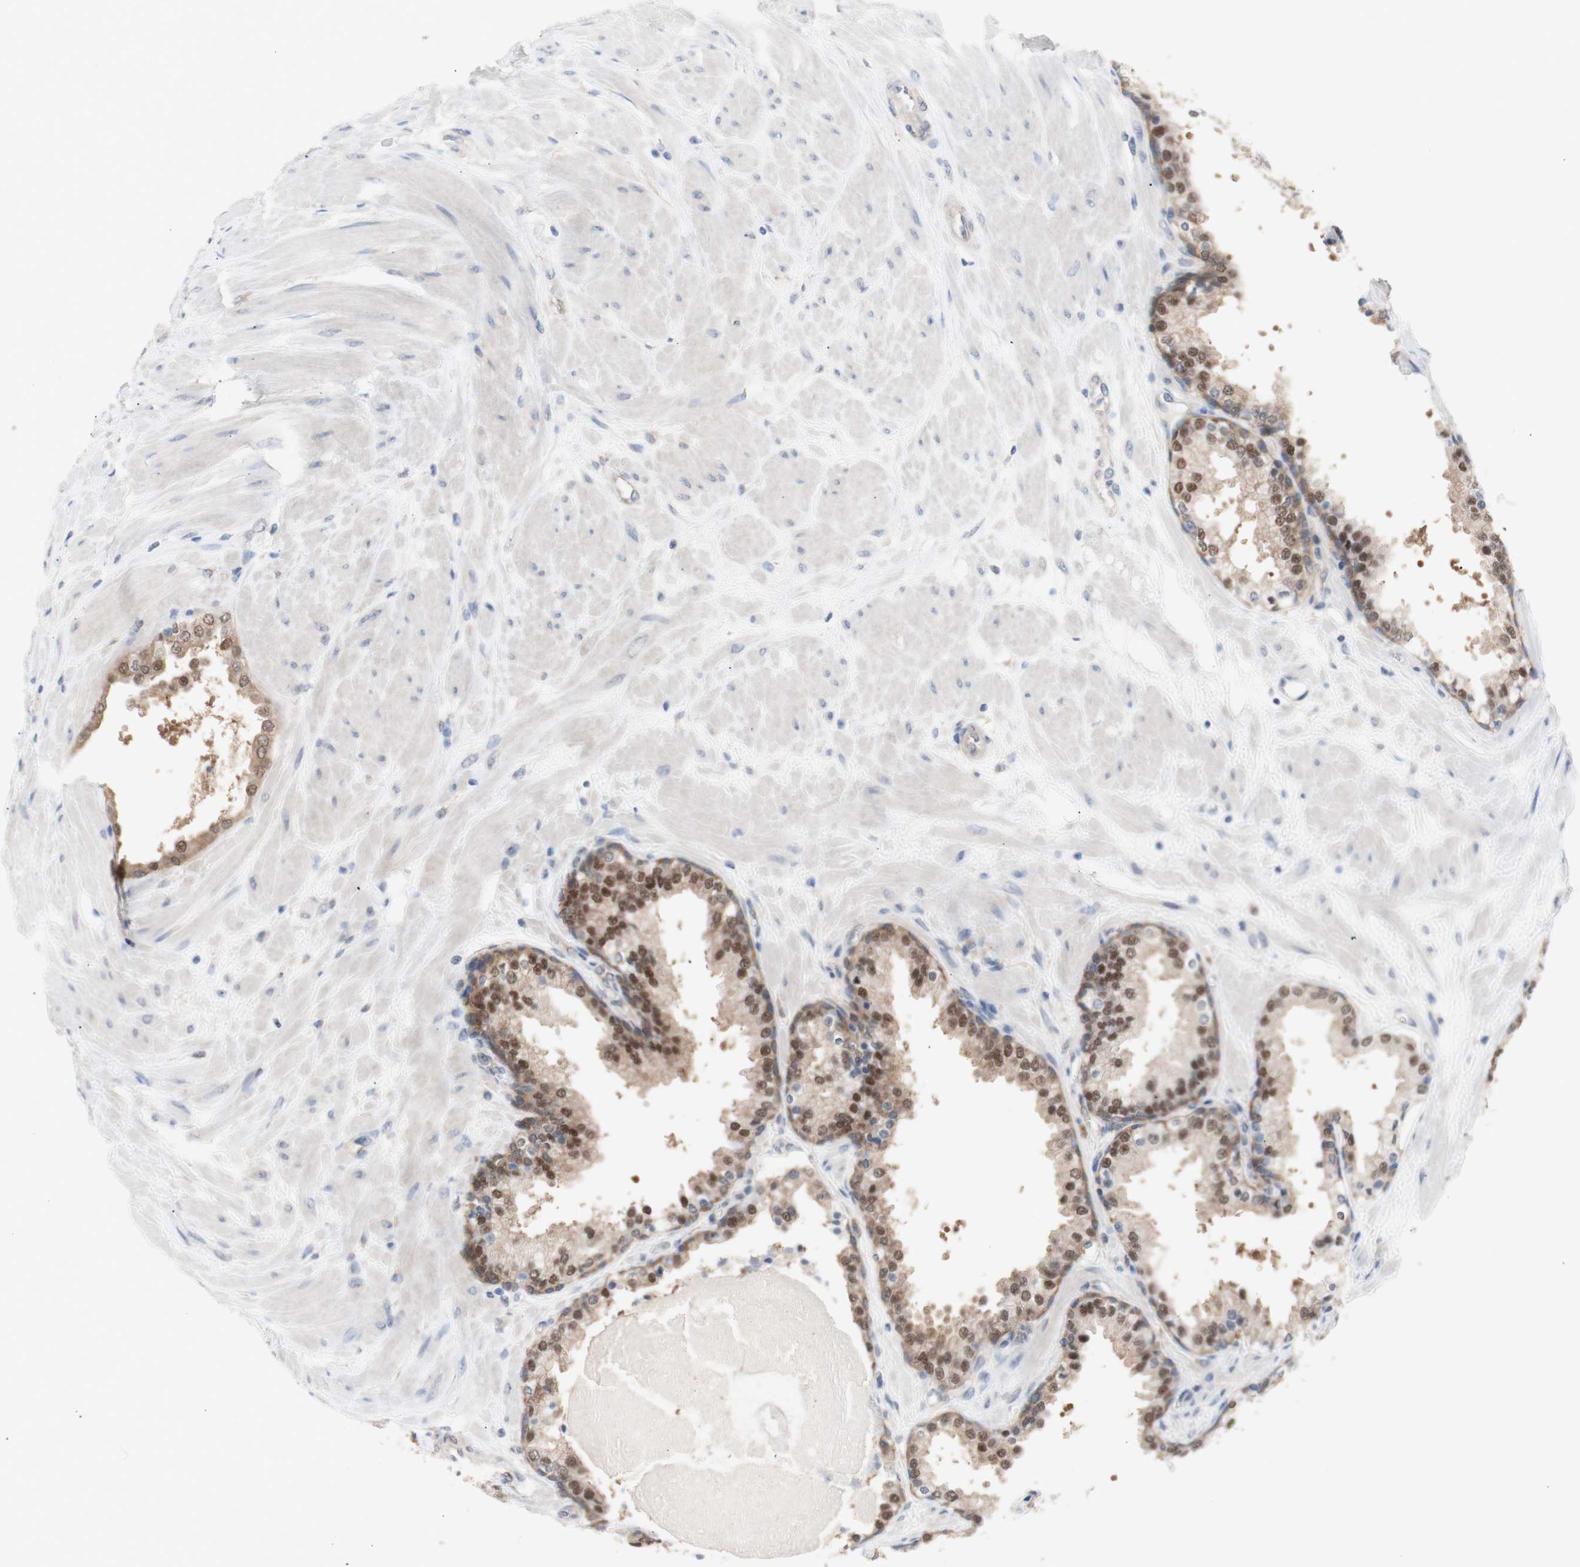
{"staining": {"intensity": "strong", "quantity": "25%-75%", "location": "cytoplasmic/membranous,nuclear"}, "tissue": "prostate", "cell_type": "Glandular cells", "image_type": "normal", "snomed": [{"axis": "morphology", "description": "Normal tissue, NOS"}, {"axis": "topography", "description": "Prostate"}], "caption": "Prostate stained for a protein displays strong cytoplasmic/membranous,nuclear positivity in glandular cells. The protein of interest is stained brown, and the nuclei are stained in blue (DAB (3,3'-diaminobenzidine) IHC with brightfield microscopy, high magnification).", "gene": "PRMT5", "patient": {"sex": "male", "age": 51}}